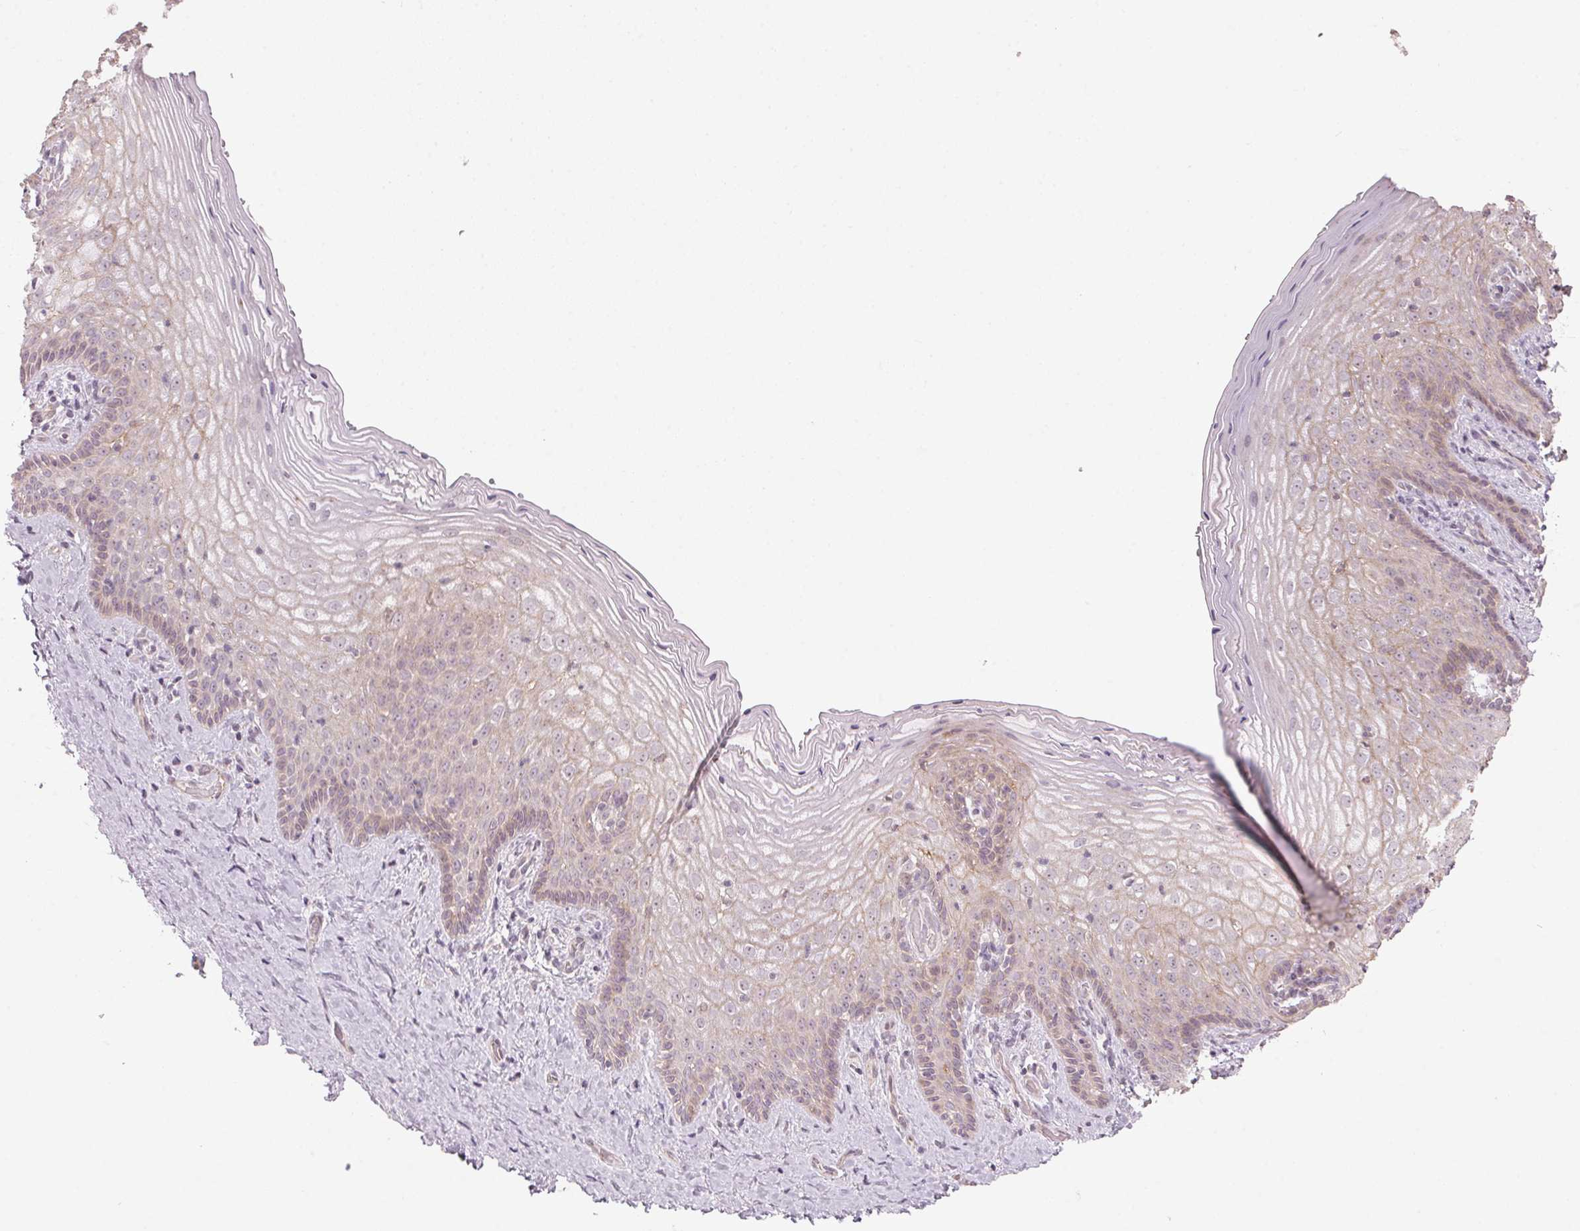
{"staining": {"intensity": "weak", "quantity": "<25%", "location": "cytoplasmic/membranous"}, "tissue": "vagina", "cell_type": "Squamous epithelial cells", "image_type": "normal", "snomed": [{"axis": "morphology", "description": "Normal tissue, NOS"}, {"axis": "topography", "description": "Vagina"}], "caption": "Immunohistochemistry (IHC) histopathology image of unremarkable vagina: vagina stained with DAB (3,3'-diaminobenzidine) demonstrates no significant protein expression in squamous epithelial cells. Nuclei are stained in blue.", "gene": "TMED6", "patient": {"sex": "female", "age": 45}}